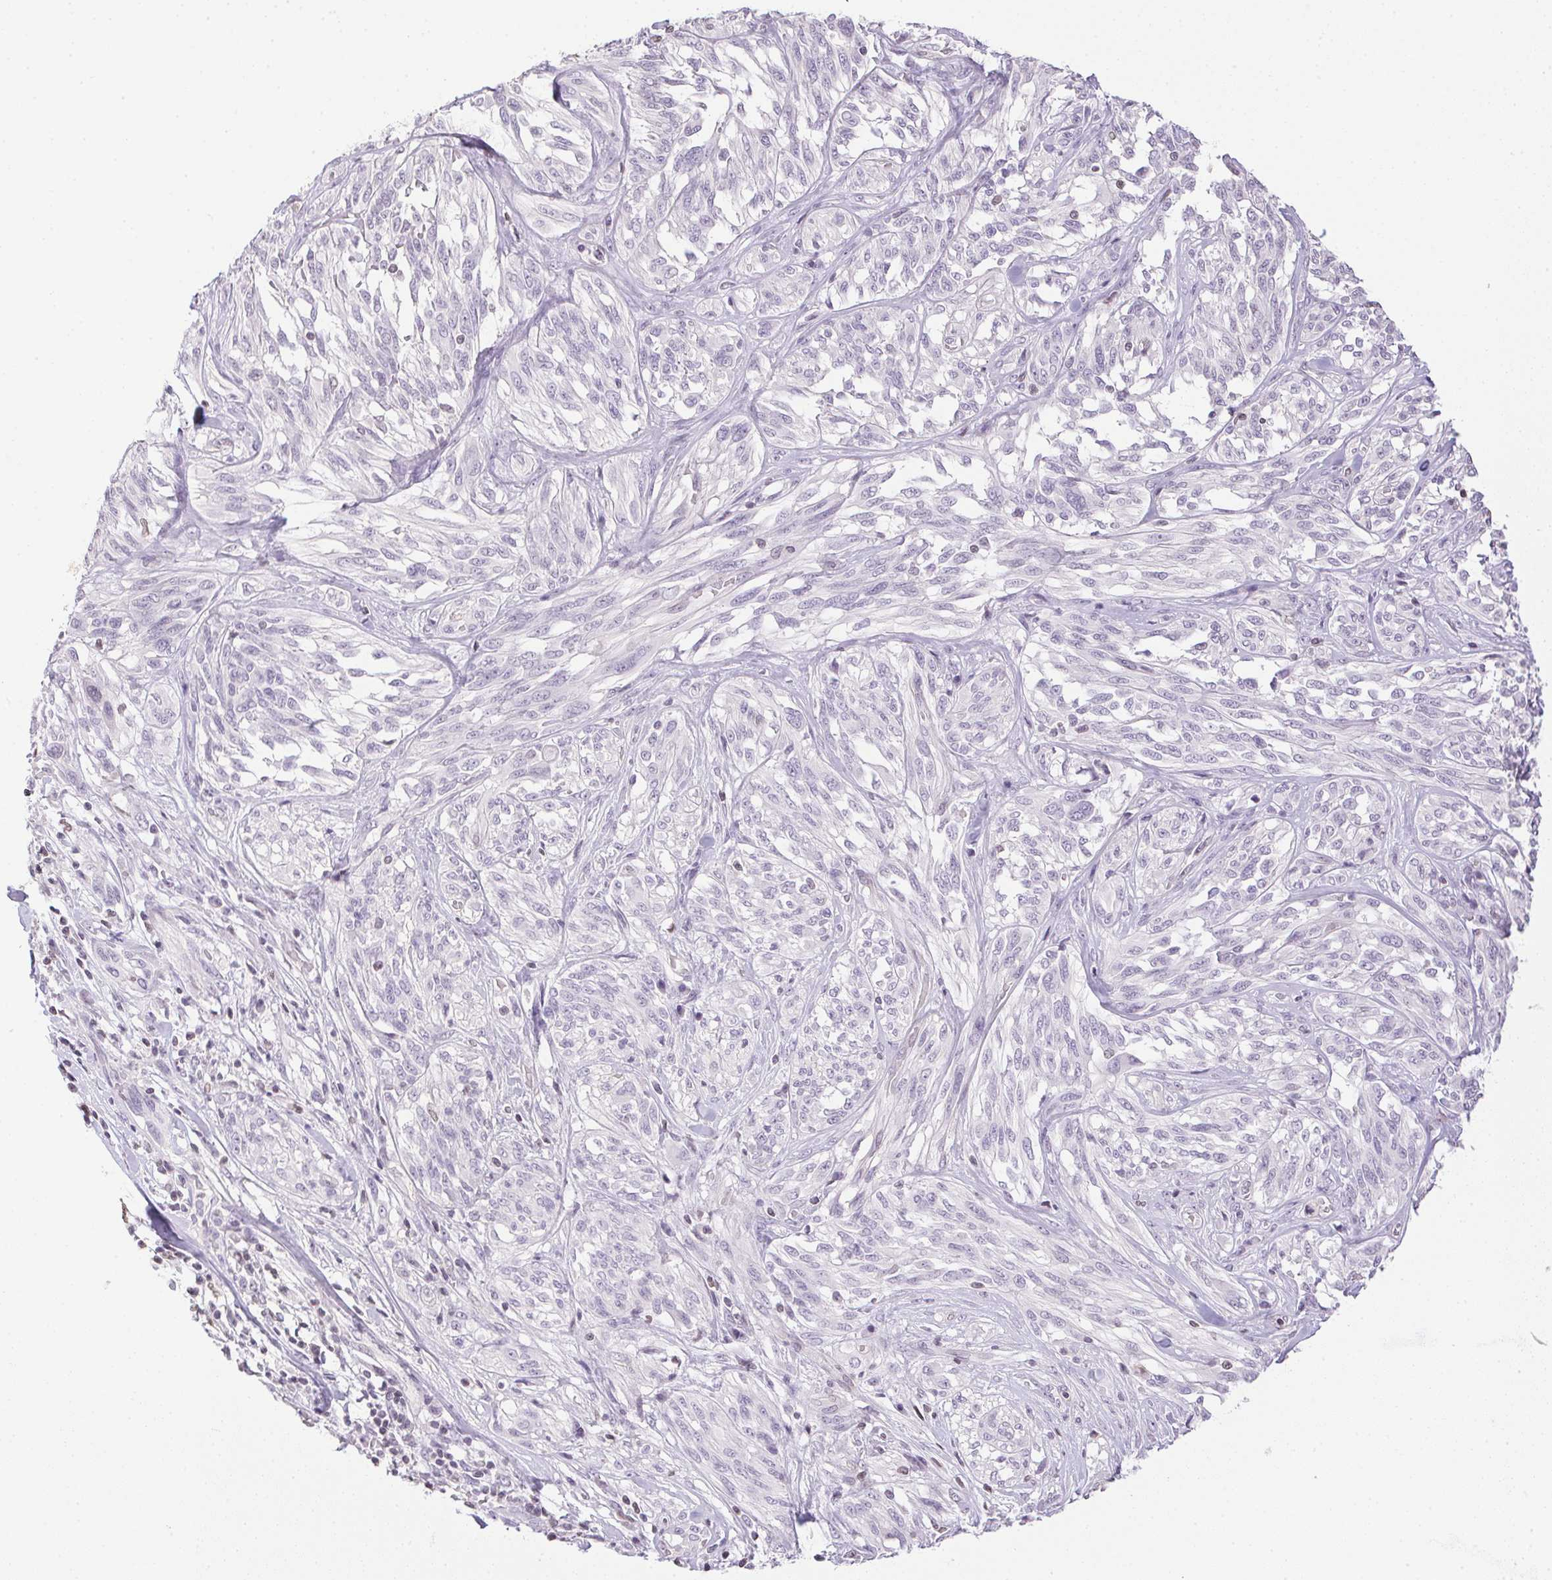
{"staining": {"intensity": "negative", "quantity": "none", "location": "none"}, "tissue": "melanoma", "cell_type": "Tumor cells", "image_type": "cancer", "snomed": [{"axis": "morphology", "description": "Malignant melanoma, NOS"}, {"axis": "topography", "description": "Skin"}], "caption": "The immunohistochemistry (IHC) micrograph has no significant positivity in tumor cells of malignant melanoma tissue.", "gene": "PRL", "patient": {"sex": "female", "age": 91}}